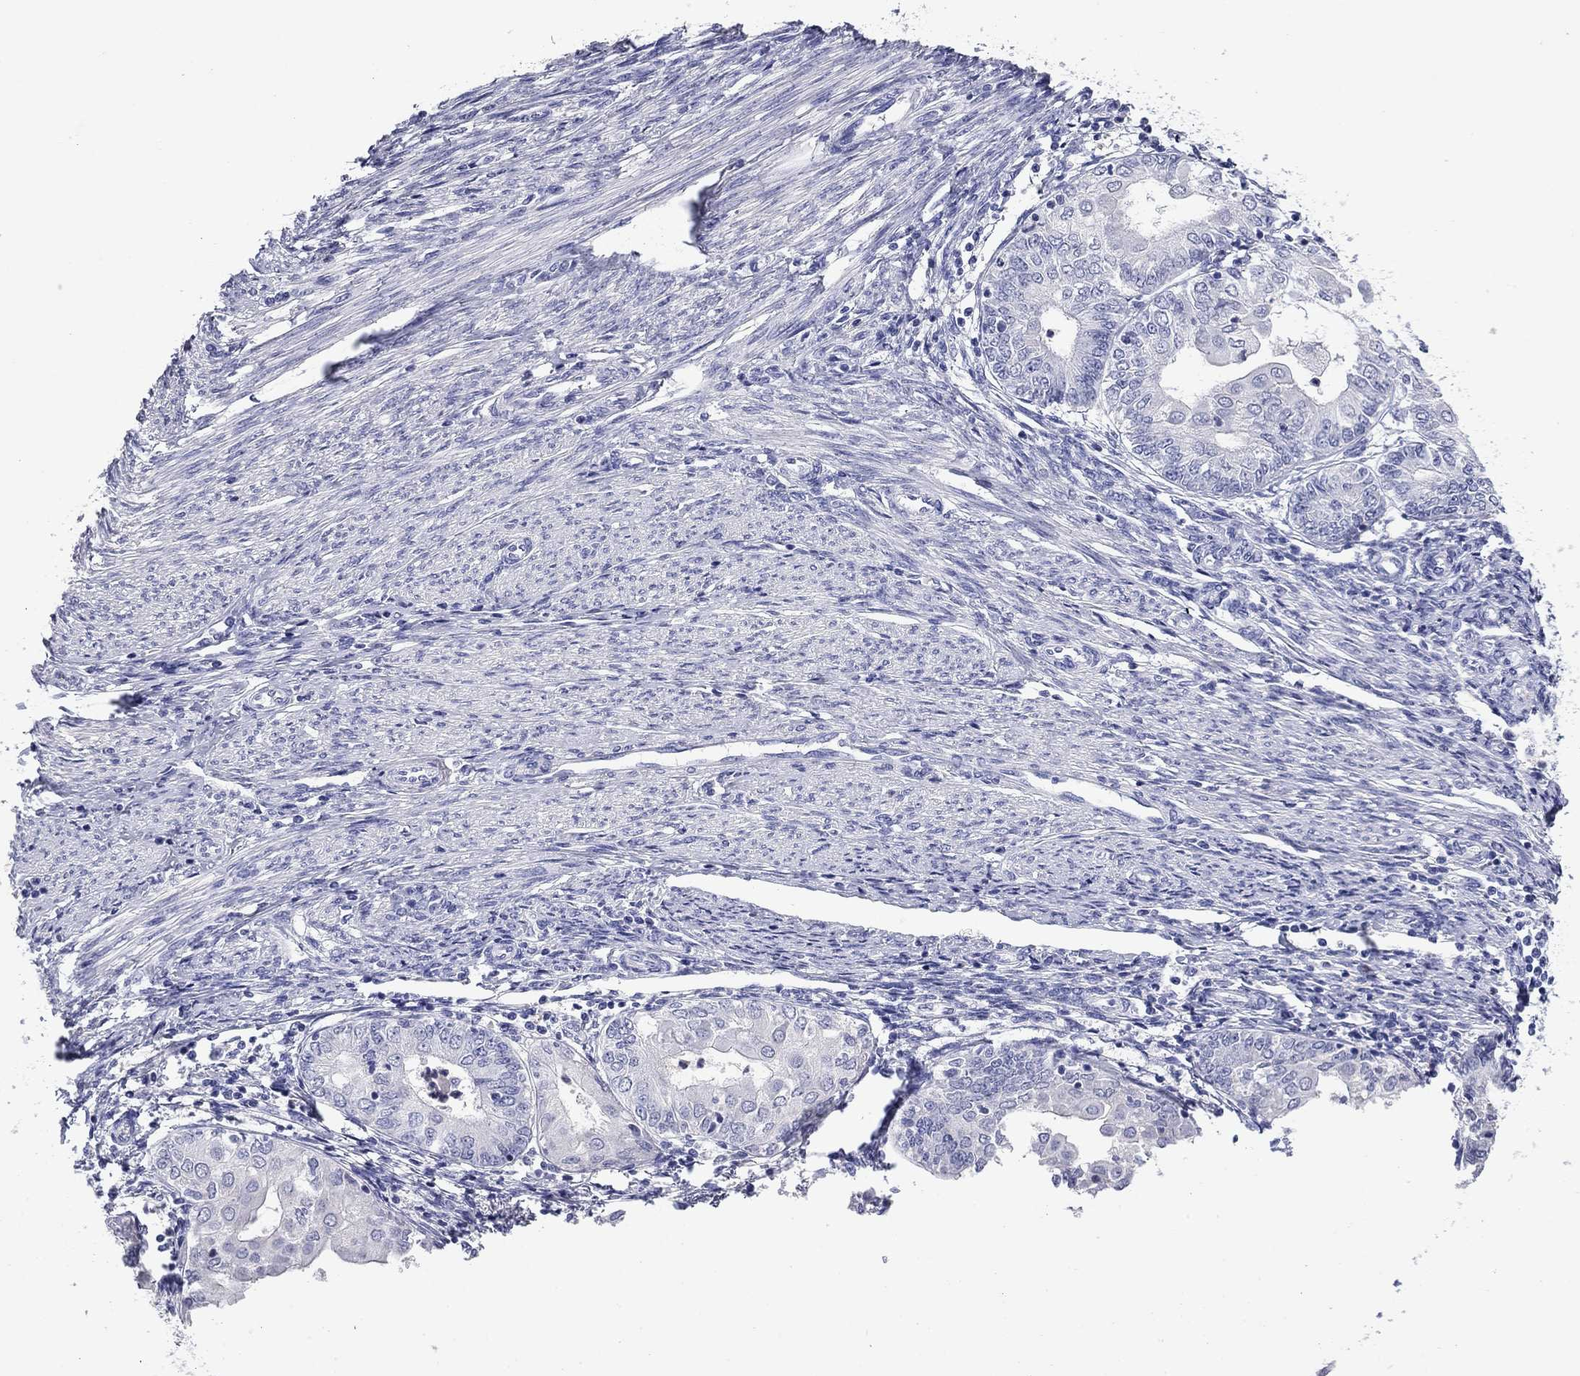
{"staining": {"intensity": "negative", "quantity": "none", "location": "none"}, "tissue": "endometrial cancer", "cell_type": "Tumor cells", "image_type": "cancer", "snomed": [{"axis": "morphology", "description": "Adenocarcinoma, NOS"}, {"axis": "topography", "description": "Endometrium"}], "caption": "Tumor cells are negative for protein expression in human endometrial cancer (adenocarcinoma).", "gene": "CFAP119", "patient": {"sex": "female", "age": 68}}